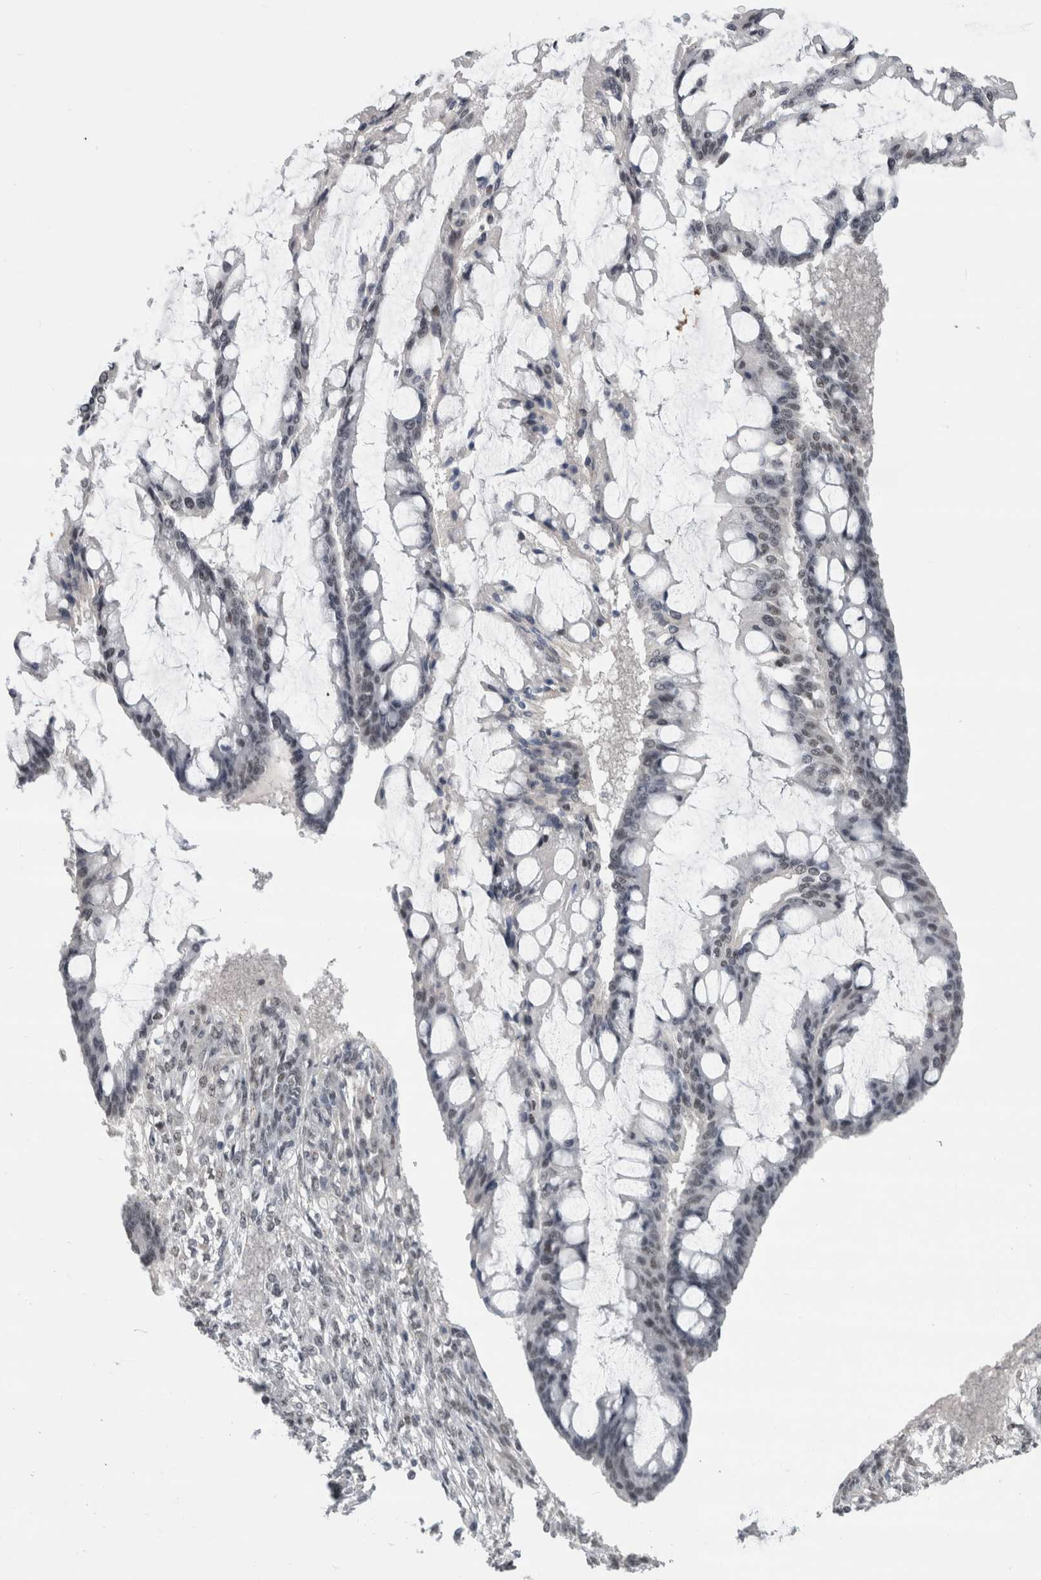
{"staining": {"intensity": "weak", "quantity": "<25%", "location": "nuclear"}, "tissue": "ovarian cancer", "cell_type": "Tumor cells", "image_type": "cancer", "snomed": [{"axis": "morphology", "description": "Cystadenocarcinoma, mucinous, NOS"}, {"axis": "topography", "description": "Ovary"}], "caption": "IHC of ovarian mucinous cystadenocarcinoma exhibits no expression in tumor cells. (DAB immunohistochemistry (IHC), high magnification).", "gene": "ARID4B", "patient": {"sex": "female", "age": 73}}